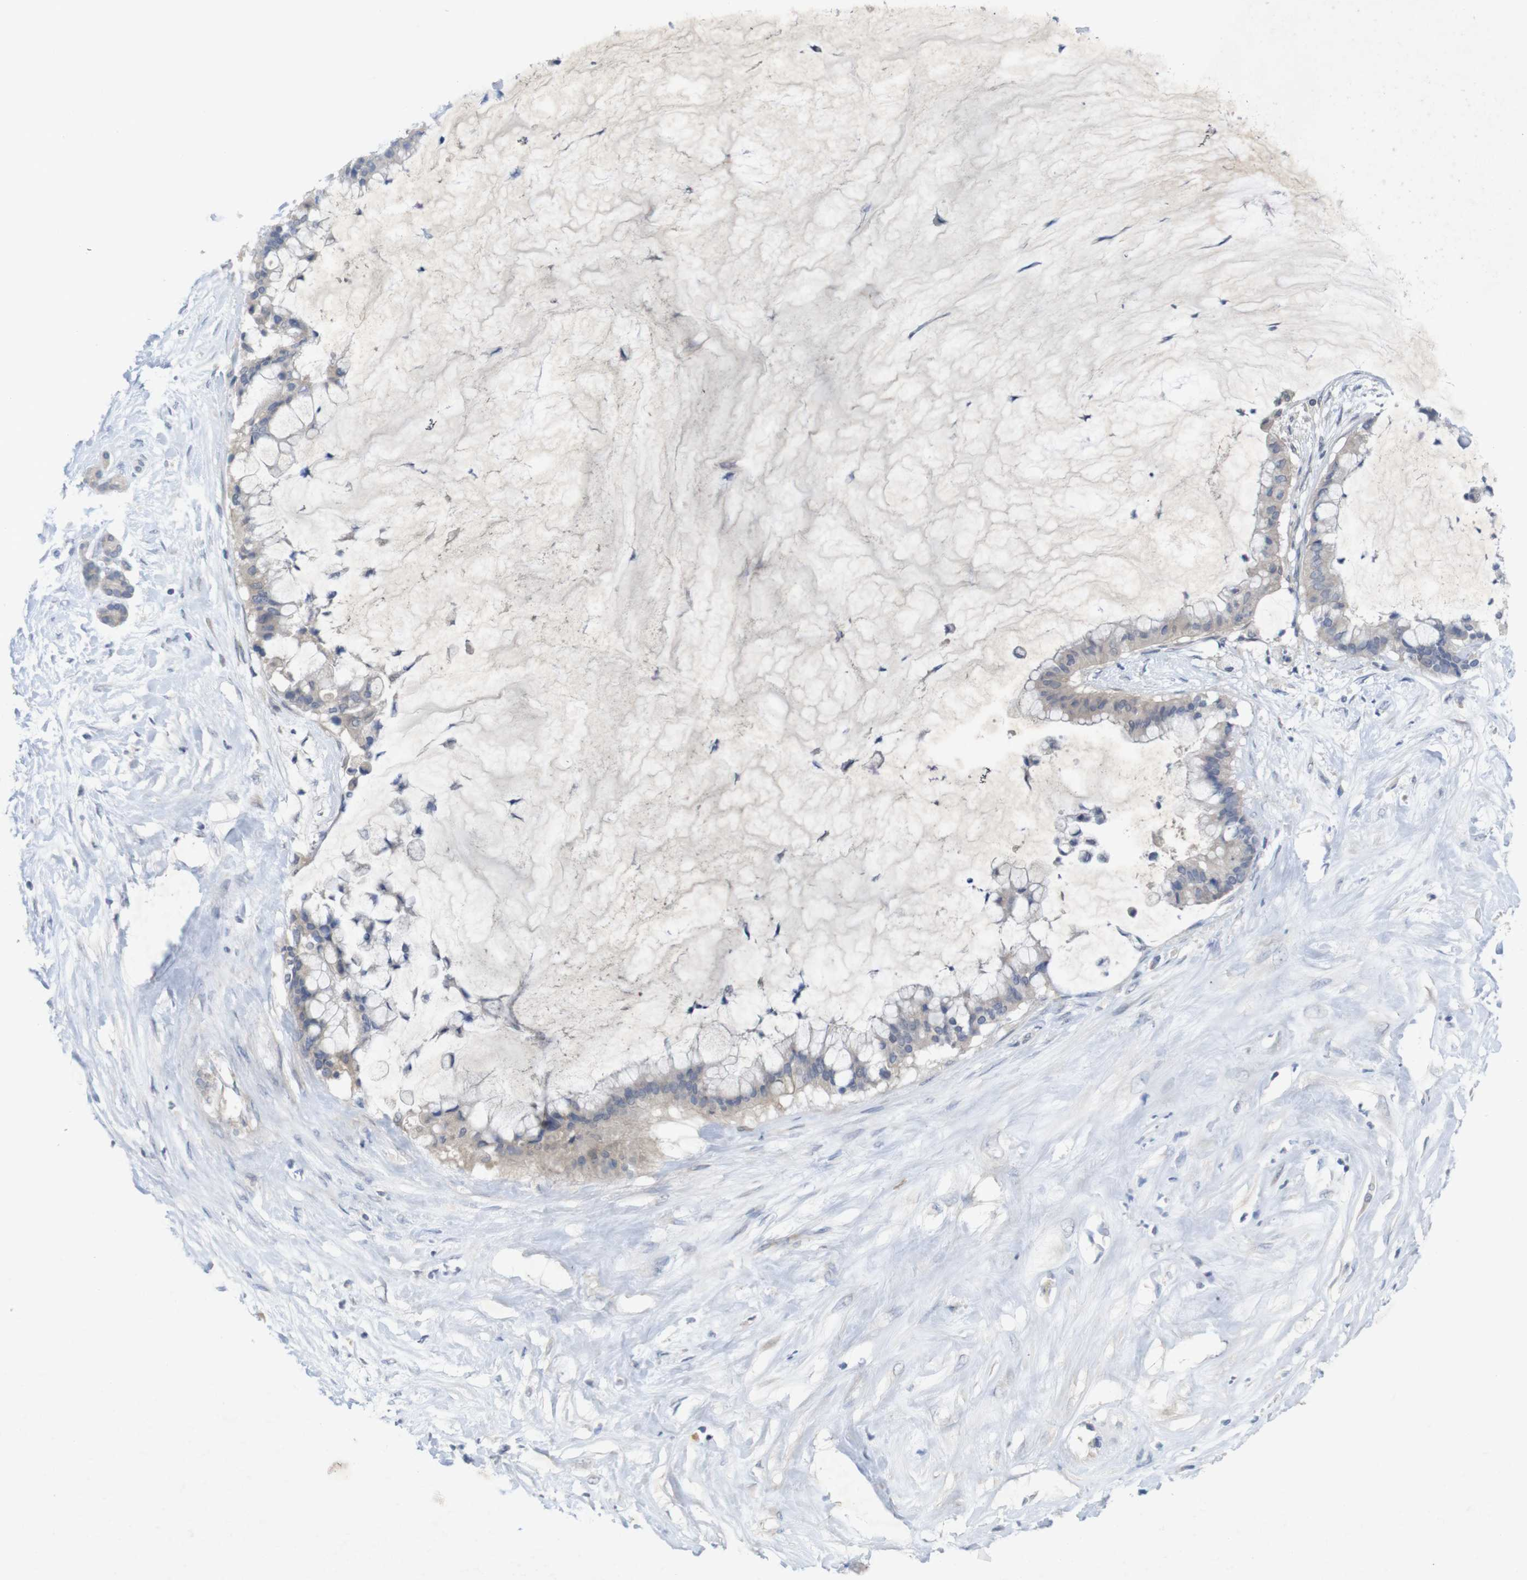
{"staining": {"intensity": "negative", "quantity": "none", "location": "none"}, "tissue": "pancreatic cancer", "cell_type": "Tumor cells", "image_type": "cancer", "snomed": [{"axis": "morphology", "description": "Adenocarcinoma, NOS"}, {"axis": "topography", "description": "Pancreas"}], "caption": "Tumor cells are negative for protein expression in human pancreatic cancer (adenocarcinoma).", "gene": "BCAR3", "patient": {"sex": "male", "age": 41}}